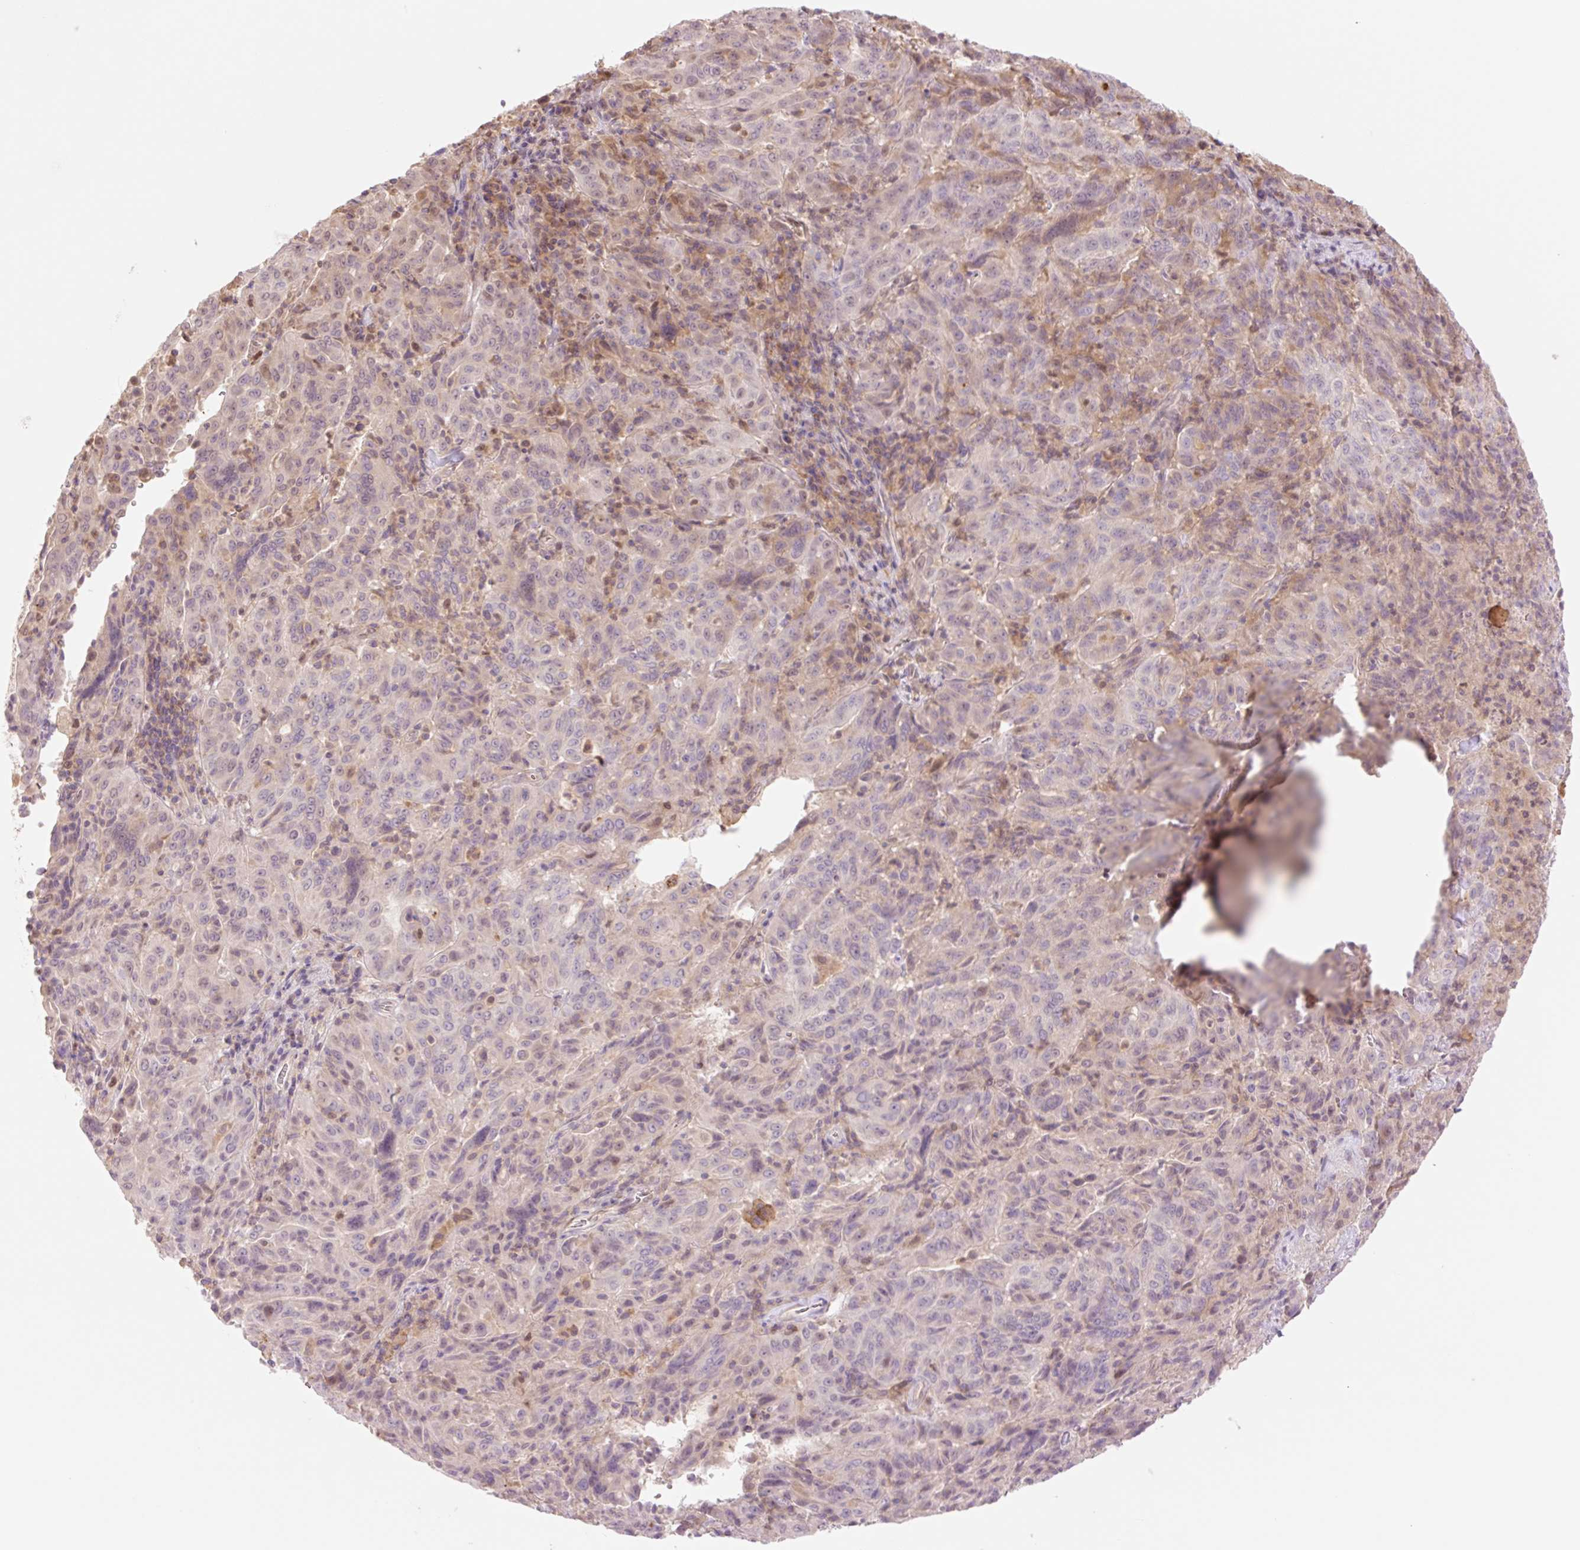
{"staining": {"intensity": "weak", "quantity": "<25%", "location": "nuclear"}, "tissue": "pancreatic cancer", "cell_type": "Tumor cells", "image_type": "cancer", "snomed": [{"axis": "morphology", "description": "Adenocarcinoma, NOS"}, {"axis": "topography", "description": "Pancreas"}], "caption": "Pancreatic cancer (adenocarcinoma) stained for a protein using immunohistochemistry displays no expression tumor cells.", "gene": "HEBP1", "patient": {"sex": "male", "age": 63}}